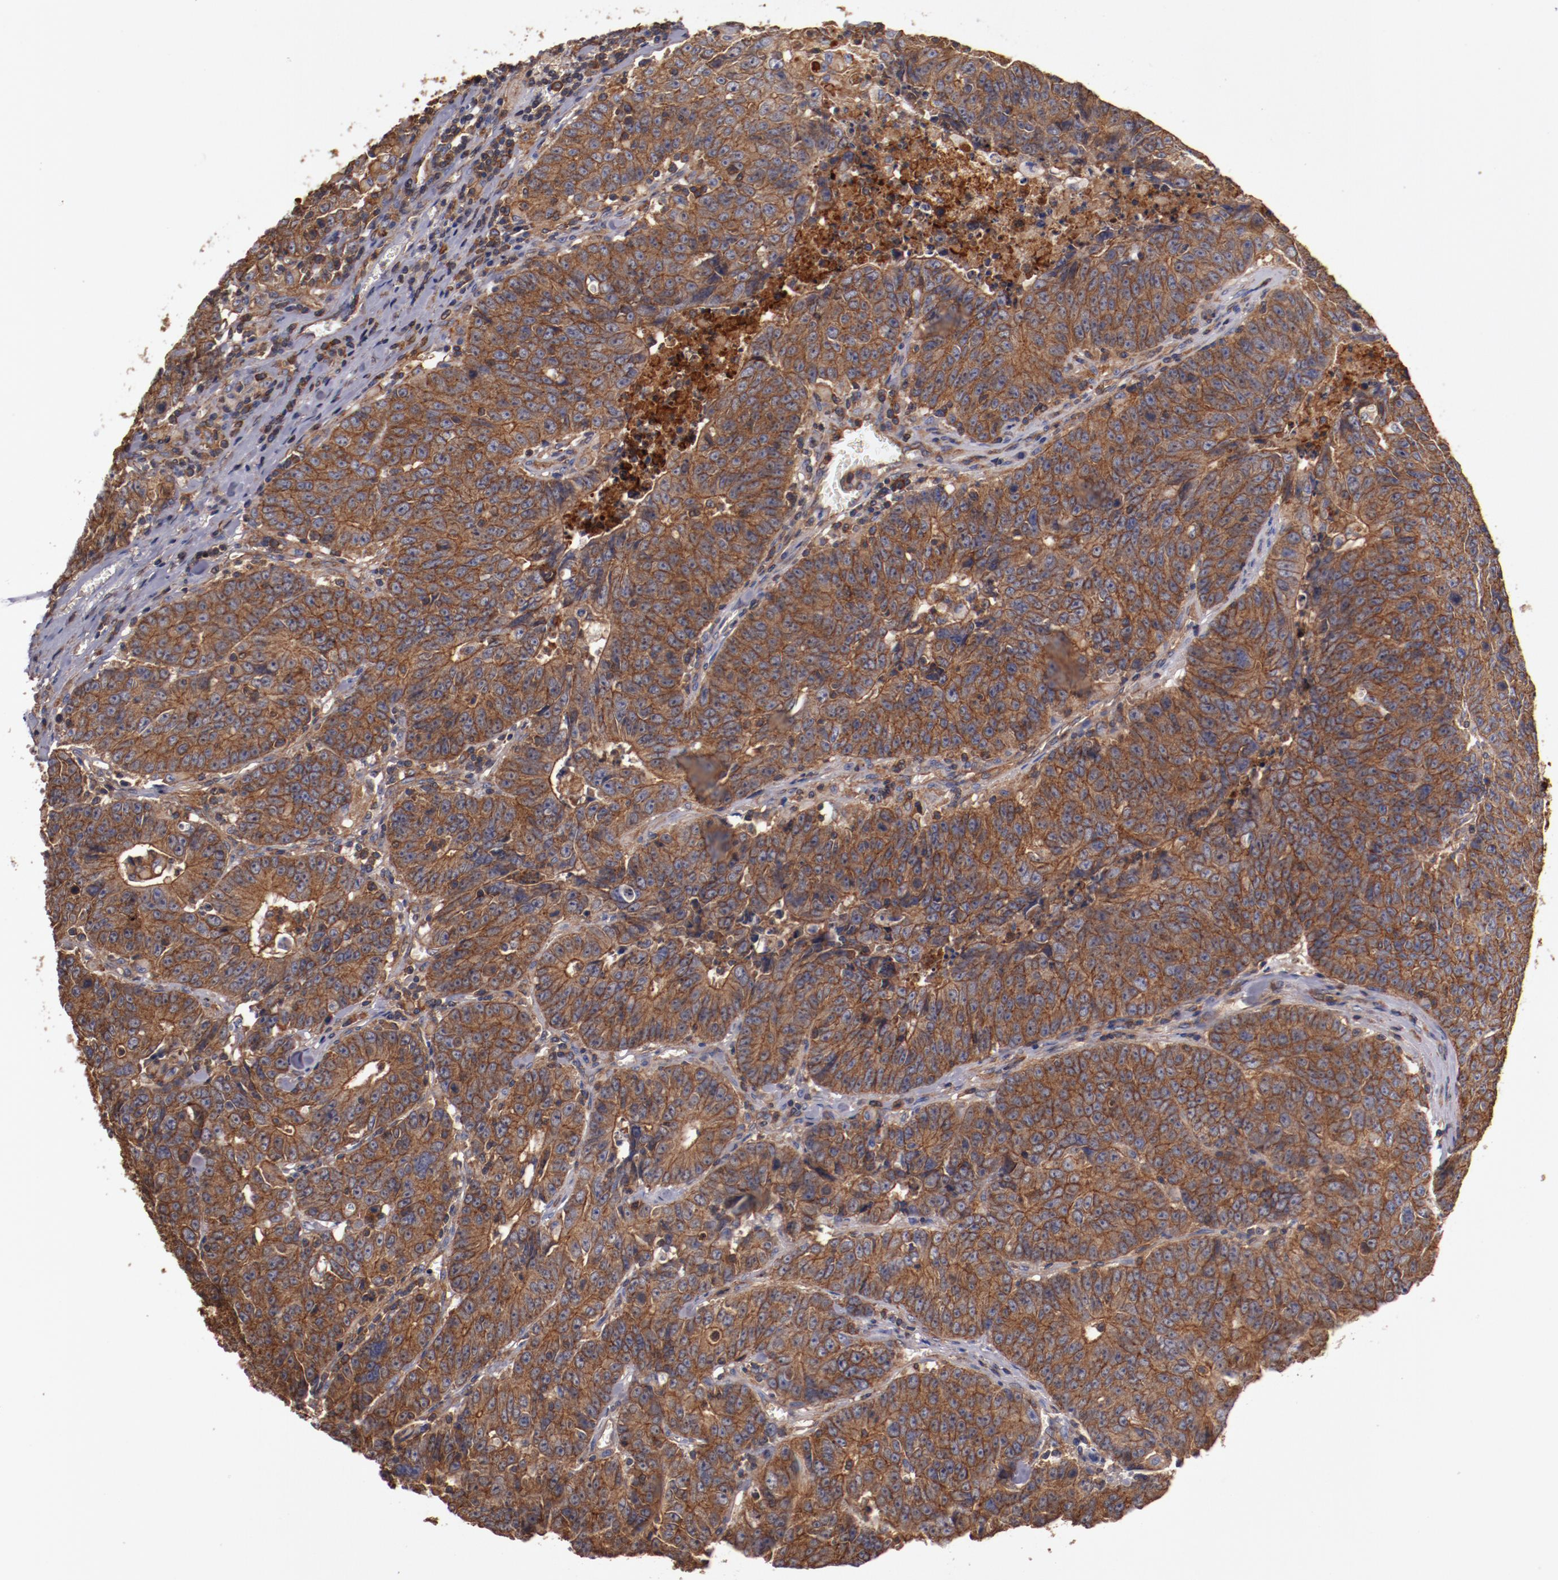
{"staining": {"intensity": "strong", "quantity": ">75%", "location": "cytoplasmic/membranous"}, "tissue": "colorectal cancer", "cell_type": "Tumor cells", "image_type": "cancer", "snomed": [{"axis": "morphology", "description": "Adenocarcinoma, NOS"}, {"axis": "topography", "description": "Colon"}], "caption": "A photomicrograph of human colorectal adenocarcinoma stained for a protein displays strong cytoplasmic/membranous brown staining in tumor cells.", "gene": "TMOD3", "patient": {"sex": "female", "age": 53}}